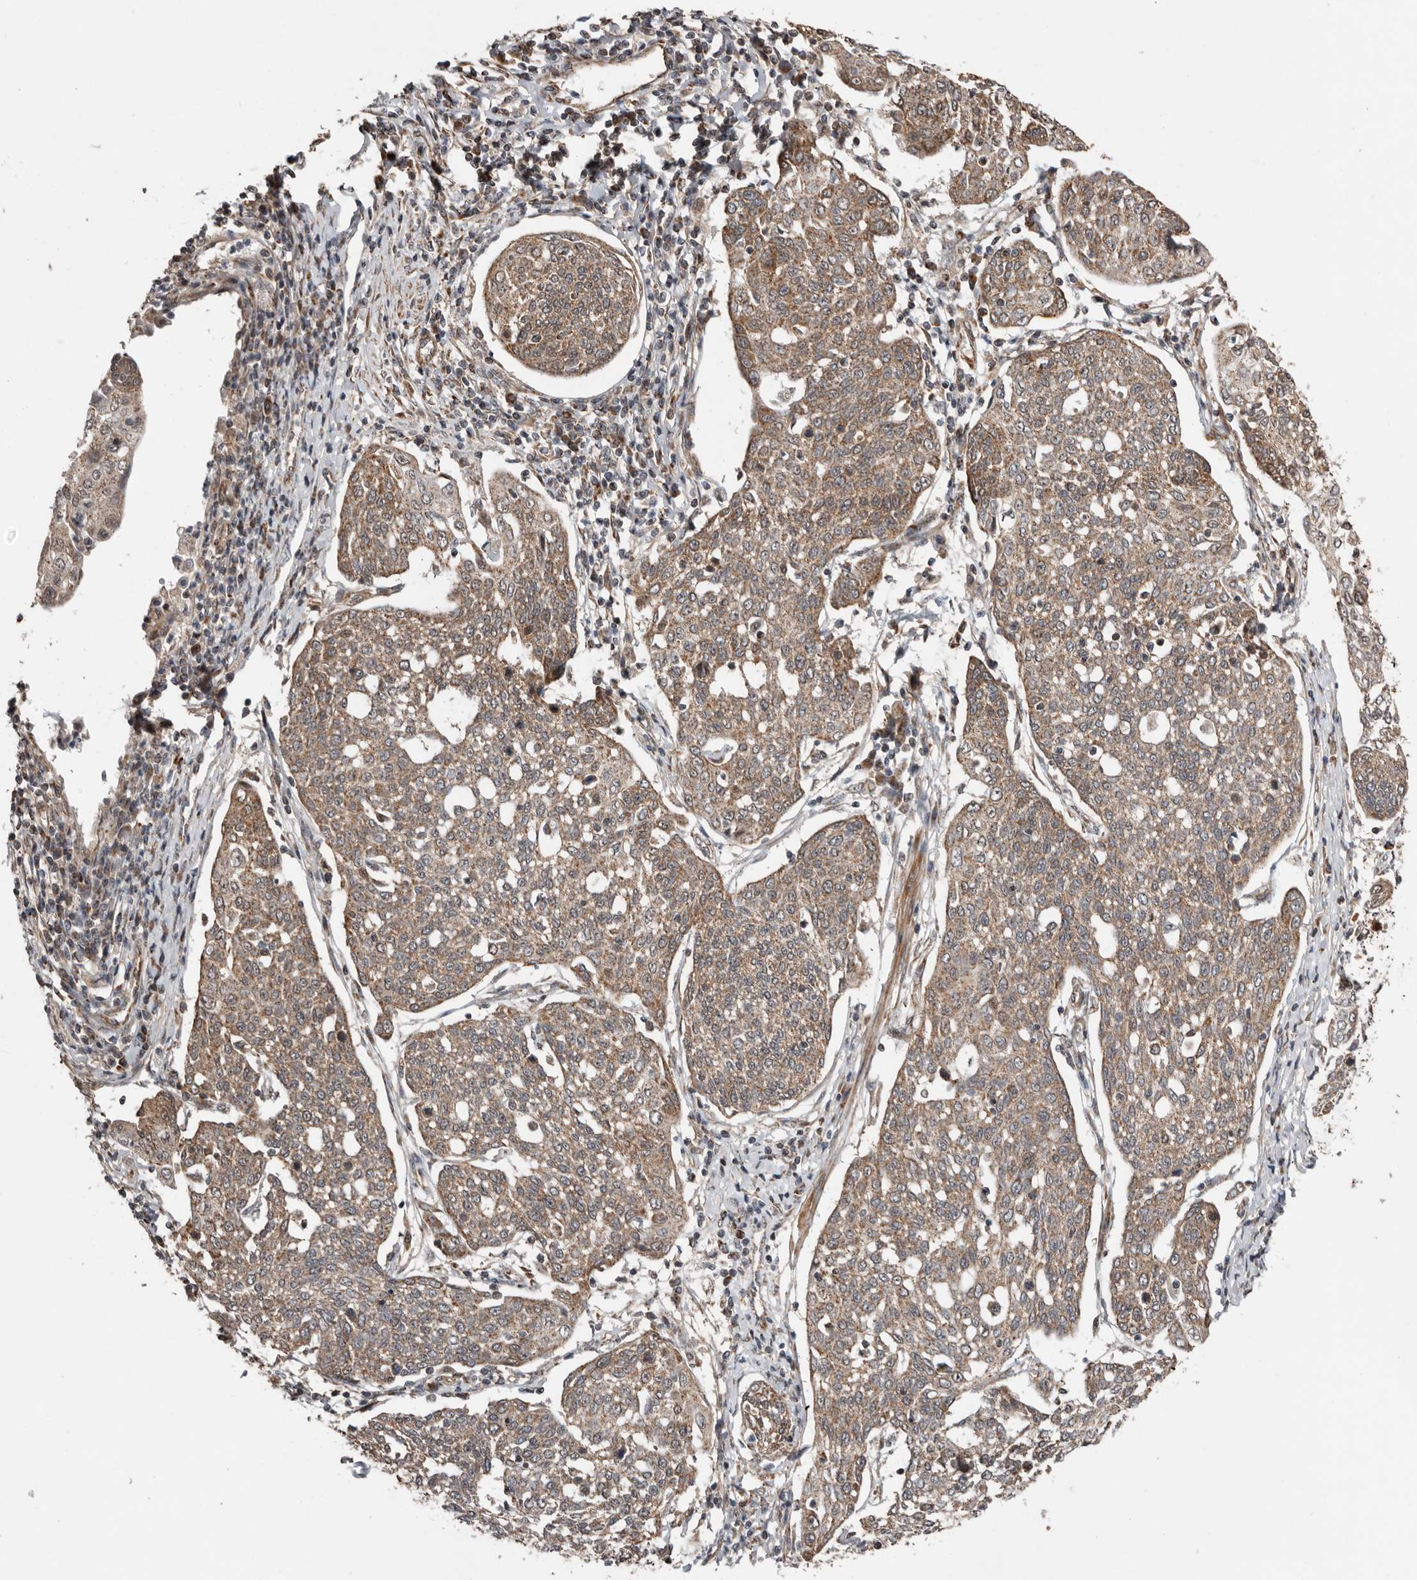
{"staining": {"intensity": "moderate", "quantity": ">75%", "location": "cytoplasmic/membranous"}, "tissue": "cervical cancer", "cell_type": "Tumor cells", "image_type": "cancer", "snomed": [{"axis": "morphology", "description": "Squamous cell carcinoma, NOS"}, {"axis": "topography", "description": "Cervix"}], "caption": "Squamous cell carcinoma (cervical) tissue exhibits moderate cytoplasmic/membranous staining in approximately >75% of tumor cells, visualized by immunohistochemistry. (Stains: DAB in brown, nuclei in blue, Microscopy: brightfield microscopy at high magnification).", "gene": "PROKR1", "patient": {"sex": "female", "age": 34}}